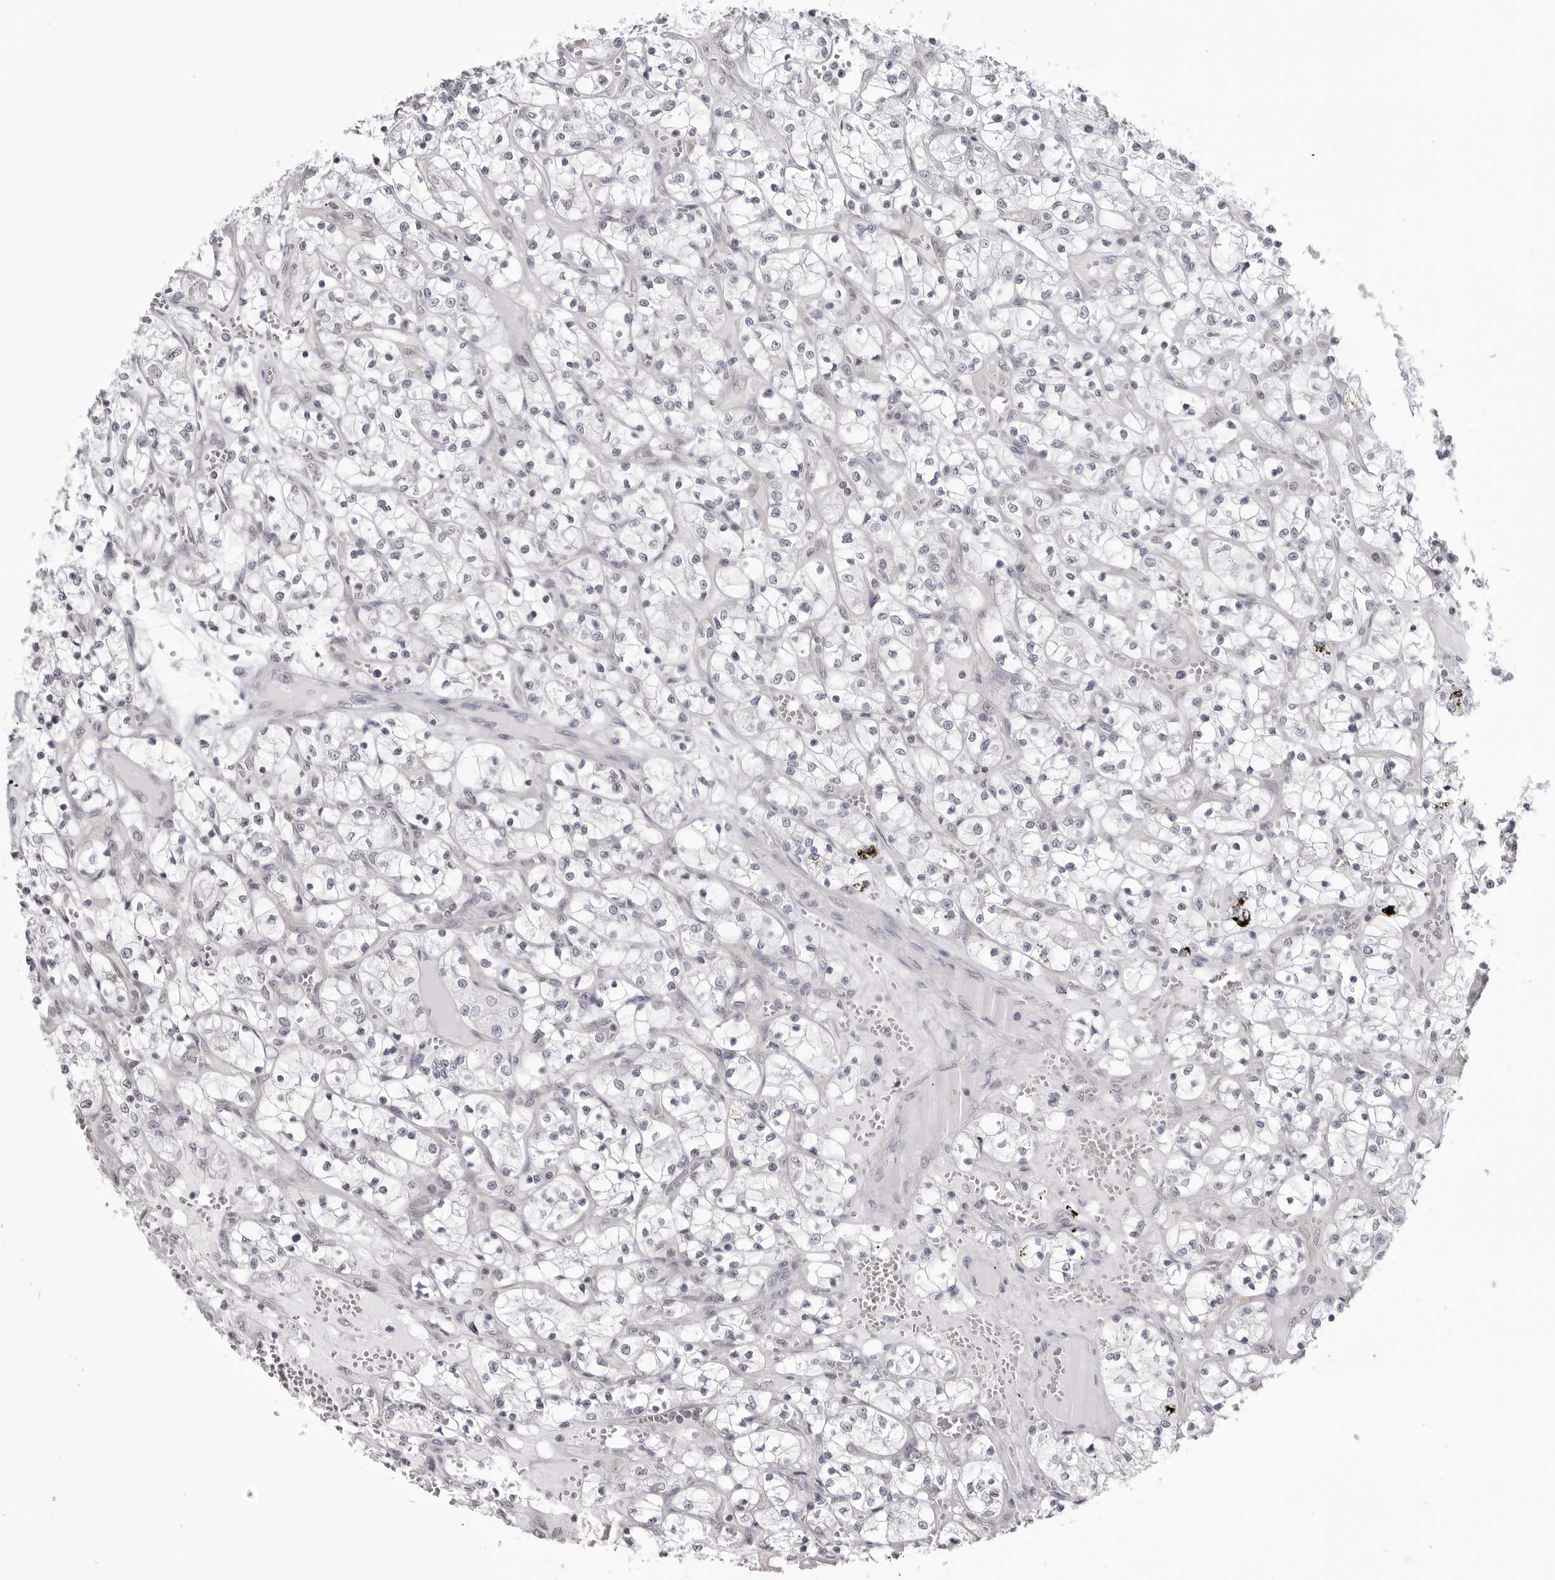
{"staining": {"intensity": "negative", "quantity": "none", "location": "none"}, "tissue": "renal cancer", "cell_type": "Tumor cells", "image_type": "cancer", "snomed": [{"axis": "morphology", "description": "Adenocarcinoma, NOS"}, {"axis": "topography", "description": "Kidney"}], "caption": "Immunohistochemistry image of human renal cancer stained for a protein (brown), which reveals no positivity in tumor cells. The staining is performed using DAB brown chromogen with nuclei counter-stained in using hematoxylin.", "gene": "YWHAG", "patient": {"sex": "female", "age": 69}}